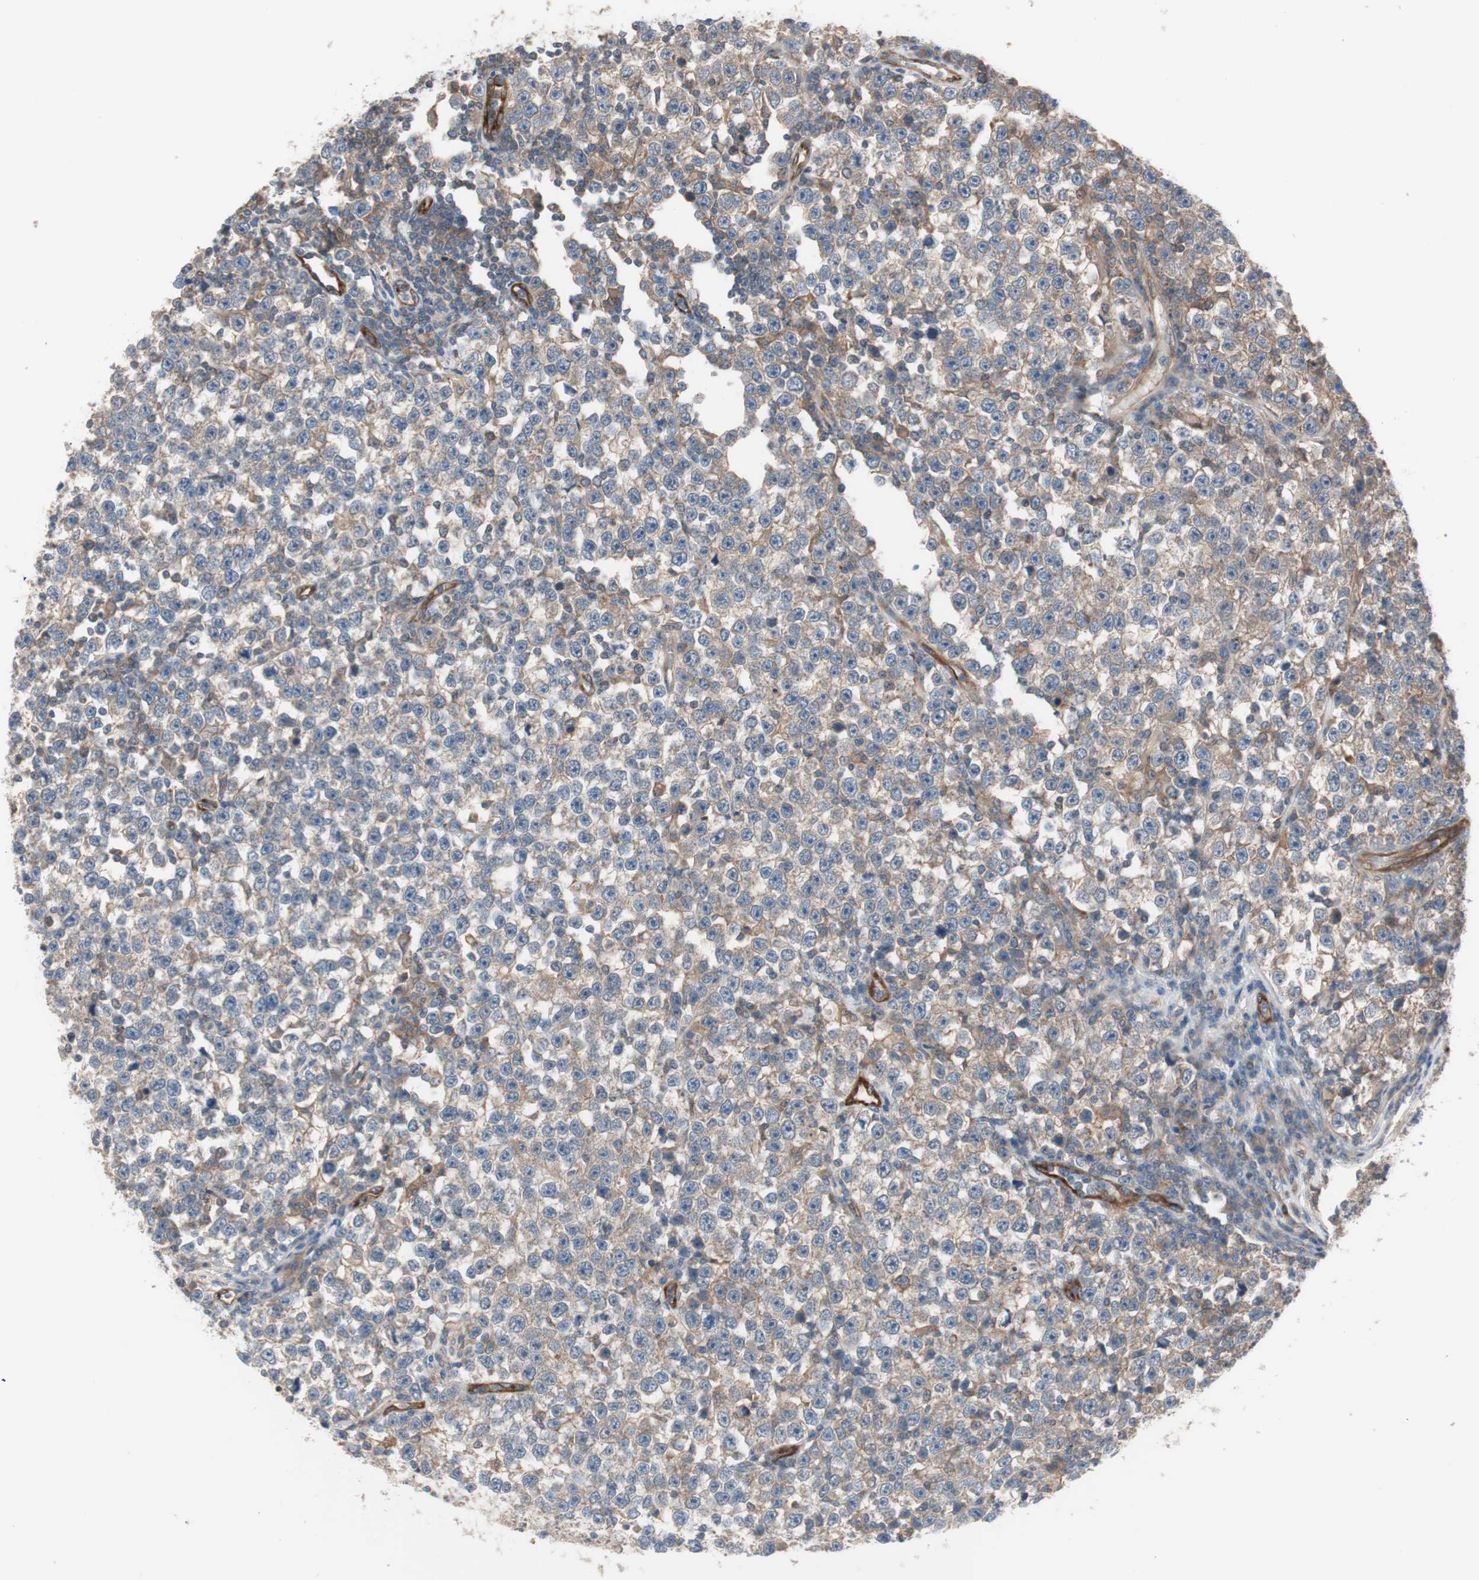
{"staining": {"intensity": "moderate", "quantity": ">75%", "location": "cytoplasmic/membranous"}, "tissue": "testis cancer", "cell_type": "Tumor cells", "image_type": "cancer", "snomed": [{"axis": "morphology", "description": "Seminoma, NOS"}, {"axis": "topography", "description": "Testis"}], "caption": "About >75% of tumor cells in human testis cancer display moderate cytoplasmic/membranous protein positivity as visualized by brown immunohistochemical staining.", "gene": "STAB1", "patient": {"sex": "male", "age": 43}}